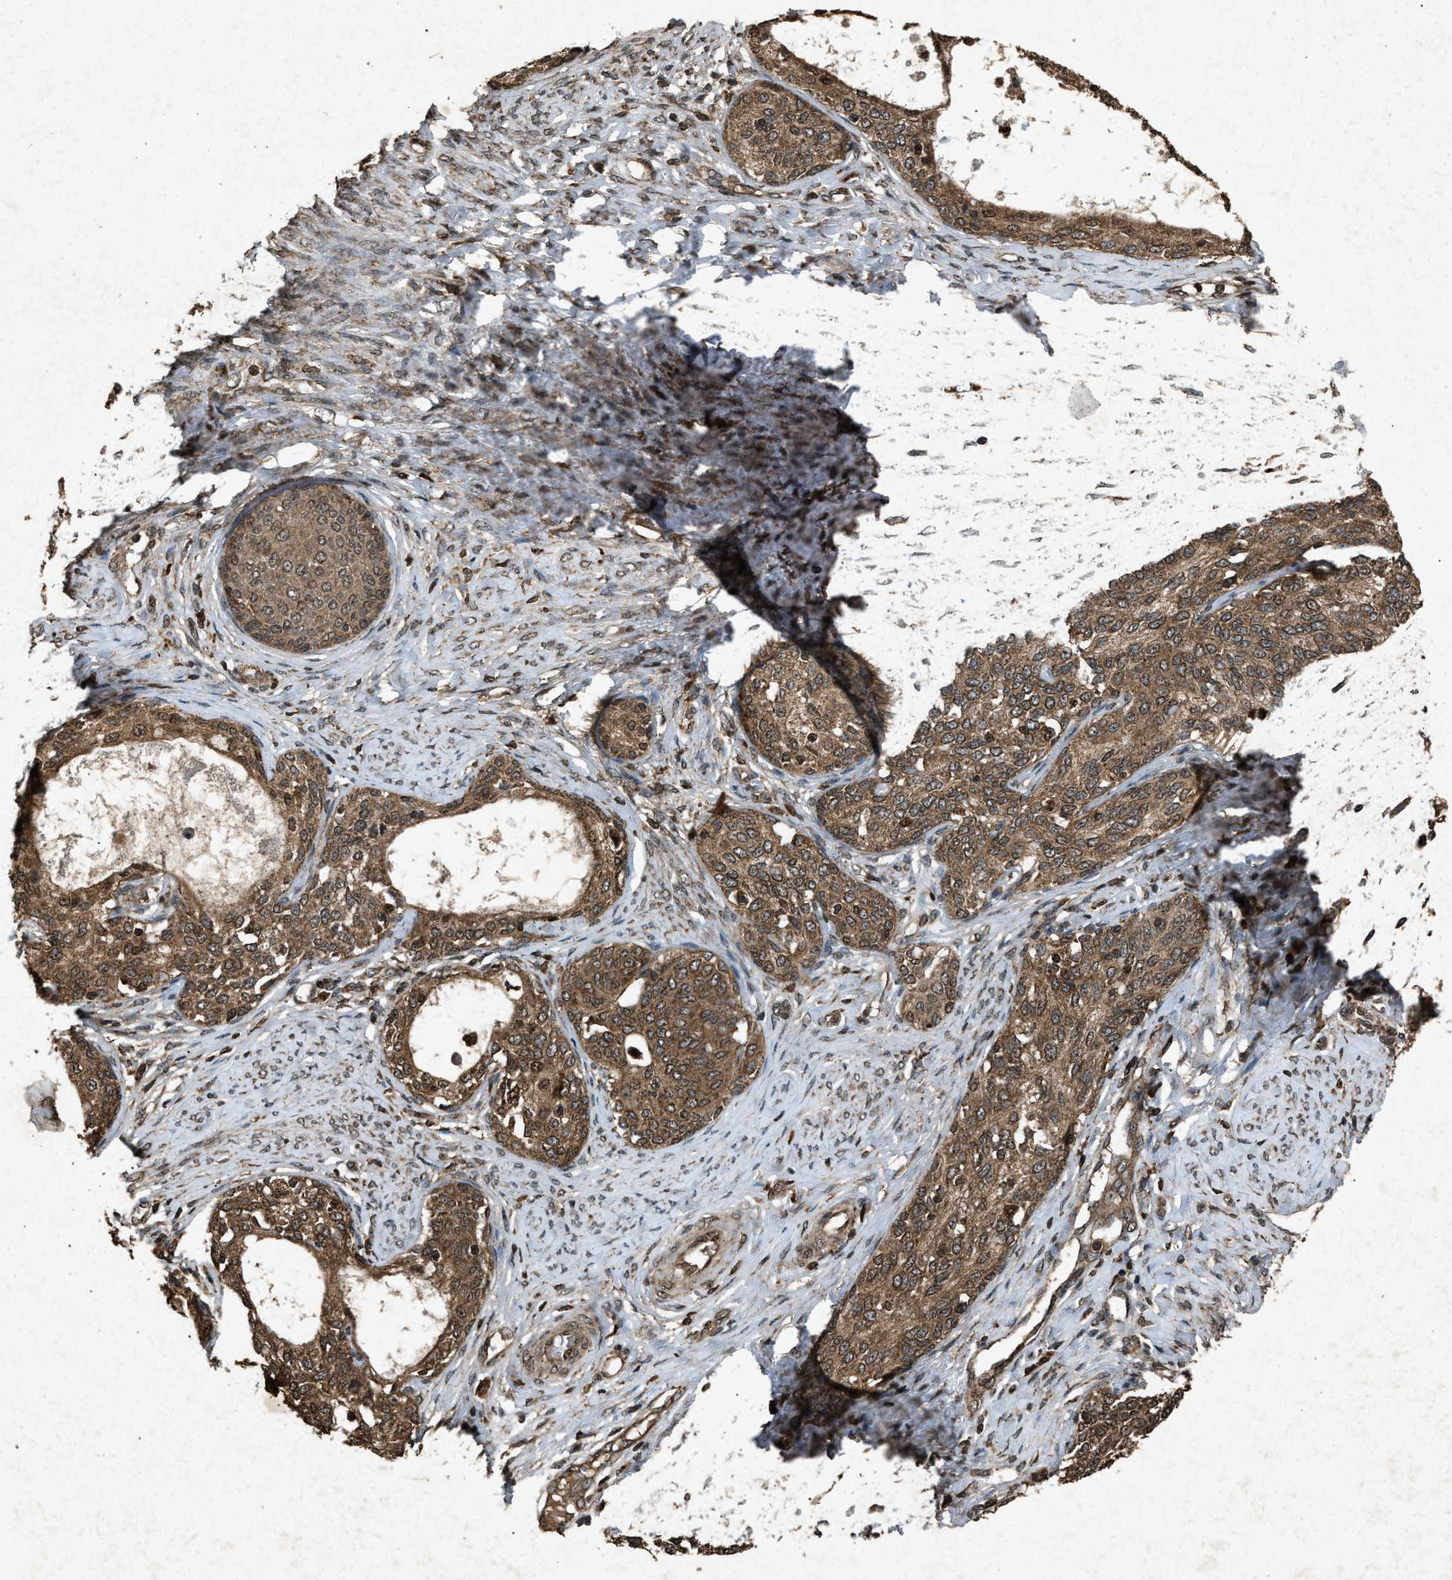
{"staining": {"intensity": "strong", "quantity": ">75%", "location": "cytoplasmic/membranous"}, "tissue": "cervical cancer", "cell_type": "Tumor cells", "image_type": "cancer", "snomed": [{"axis": "morphology", "description": "Squamous cell carcinoma, NOS"}, {"axis": "morphology", "description": "Adenocarcinoma, NOS"}, {"axis": "topography", "description": "Cervix"}], "caption": "IHC staining of cervical adenocarcinoma, which shows high levels of strong cytoplasmic/membranous expression in approximately >75% of tumor cells indicating strong cytoplasmic/membranous protein staining. The staining was performed using DAB (brown) for protein detection and nuclei were counterstained in hematoxylin (blue).", "gene": "OAS1", "patient": {"sex": "female", "age": 52}}